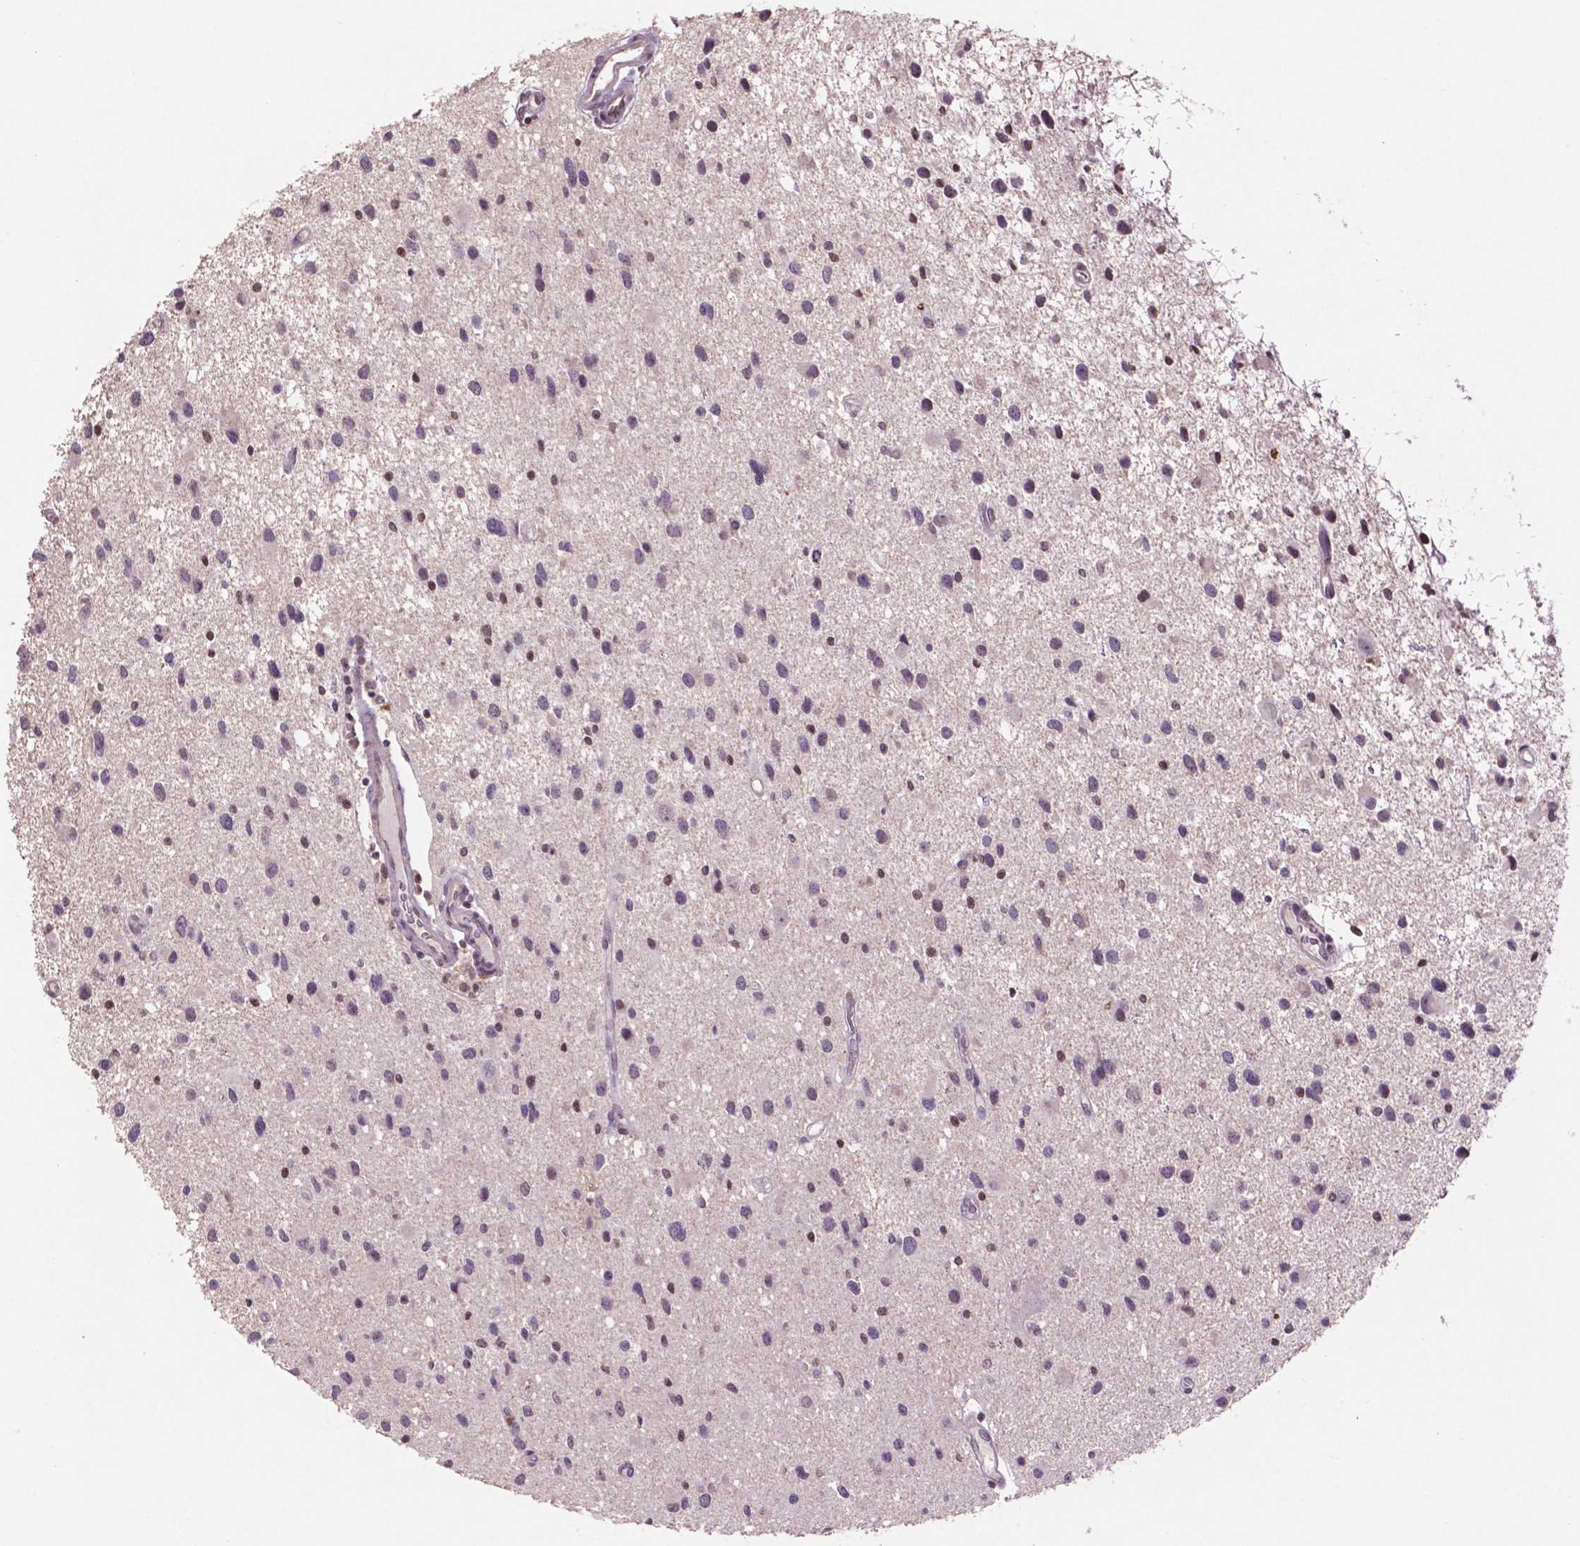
{"staining": {"intensity": "strong", "quantity": "<25%", "location": "nuclear"}, "tissue": "glioma", "cell_type": "Tumor cells", "image_type": "cancer", "snomed": [{"axis": "morphology", "description": "Glioma, malignant, Low grade"}, {"axis": "topography", "description": "Brain"}], "caption": "IHC (DAB (3,3'-diaminobenzidine)) staining of human glioma reveals strong nuclear protein positivity in about <25% of tumor cells. The staining was performed using DAB (3,3'-diaminobenzidine), with brown indicating positive protein expression. Nuclei are stained blue with hematoxylin.", "gene": "GLRX", "patient": {"sex": "female", "age": 32}}